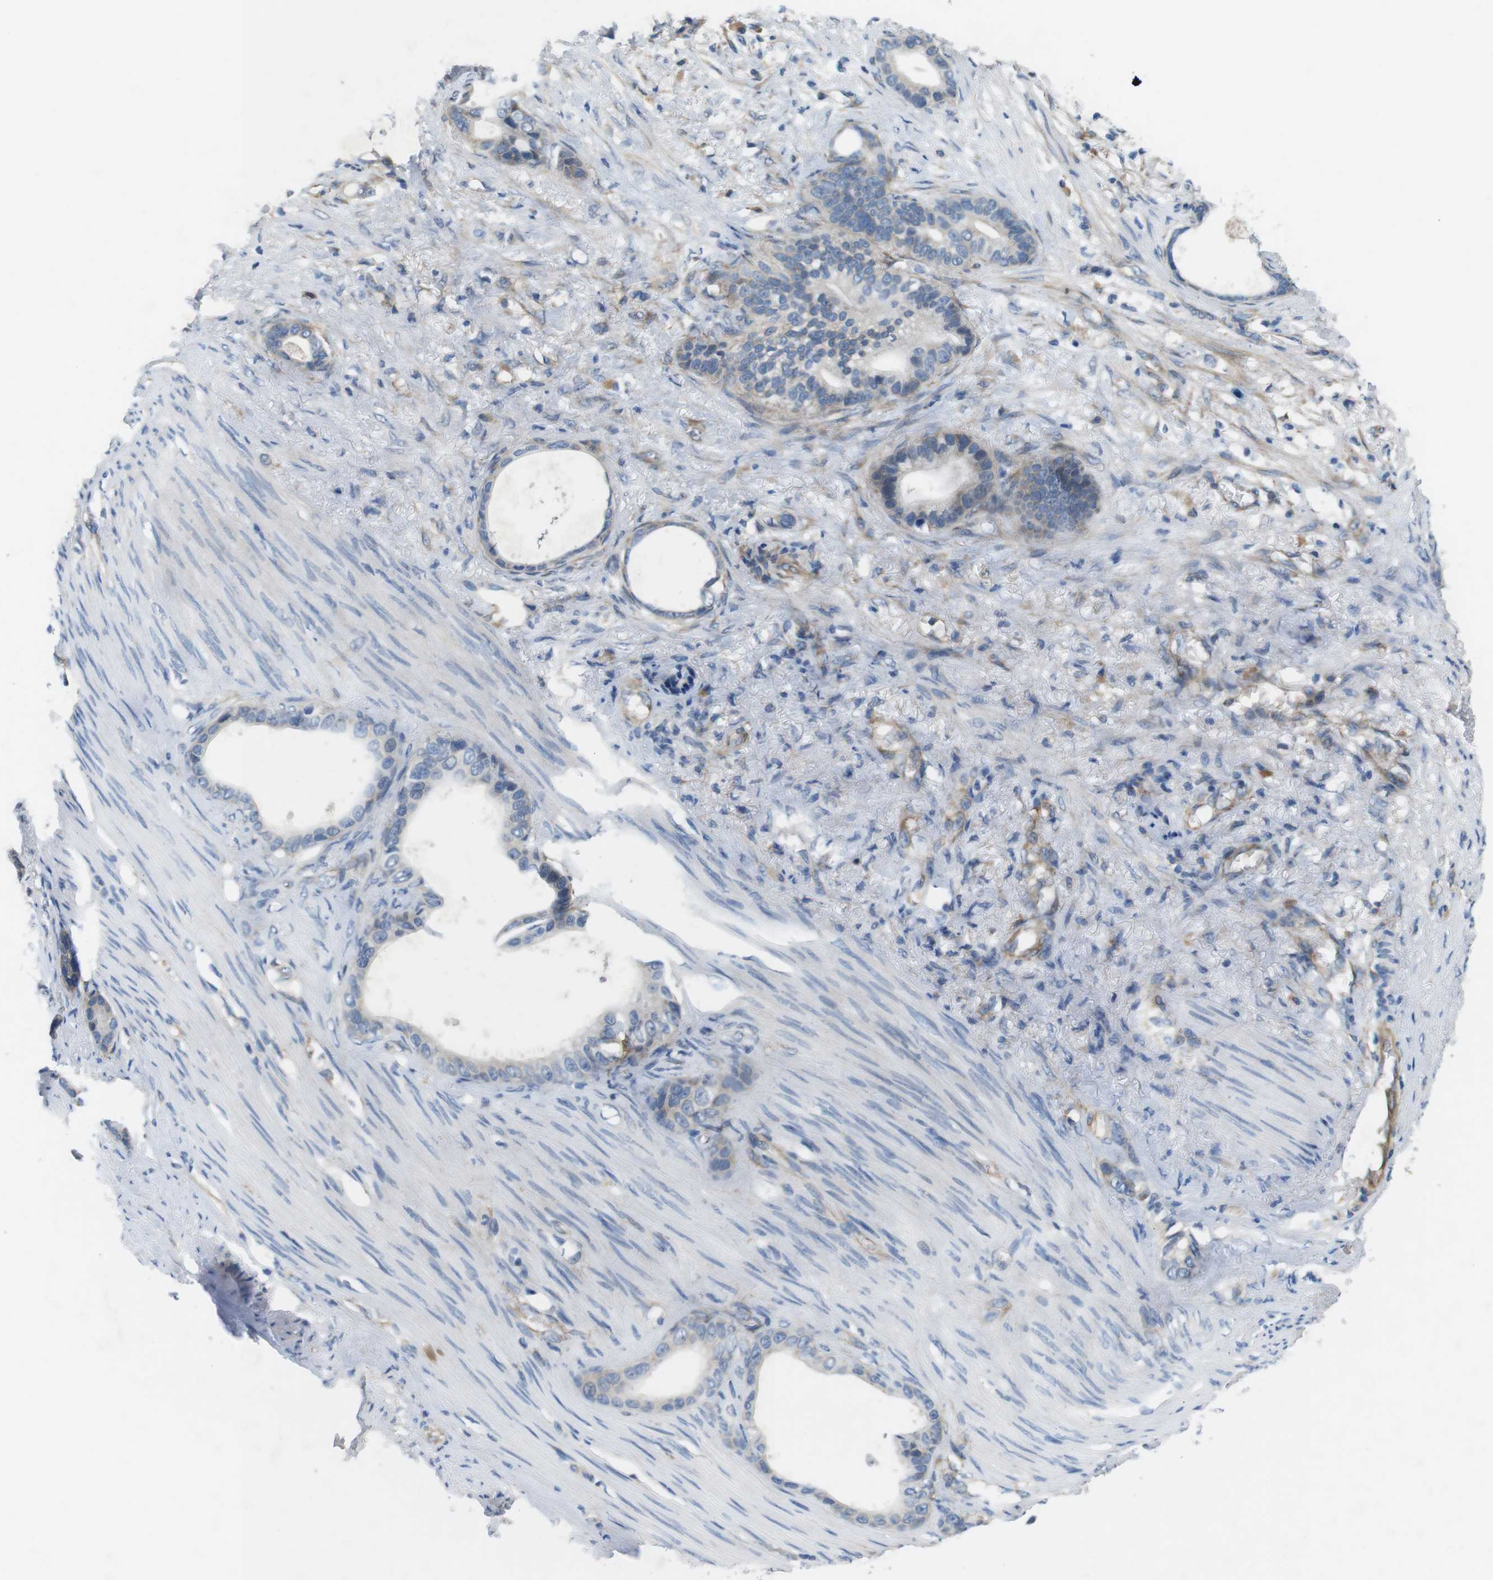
{"staining": {"intensity": "negative", "quantity": "none", "location": "none"}, "tissue": "stomach cancer", "cell_type": "Tumor cells", "image_type": "cancer", "snomed": [{"axis": "morphology", "description": "Adenocarcinoma, NOS"}, {"axis": "topography", "description": "Stomach"}], "caption": "DAB immunohistochemical staining of stomach cancer (adenocarcinoma) demonstrates no significant staining in tumor cells. (DAB IHC visualized using brightfield microscopy, high magnification).", "gene": "DCLK1", "patient": {"sex": "female", "age": 75}}